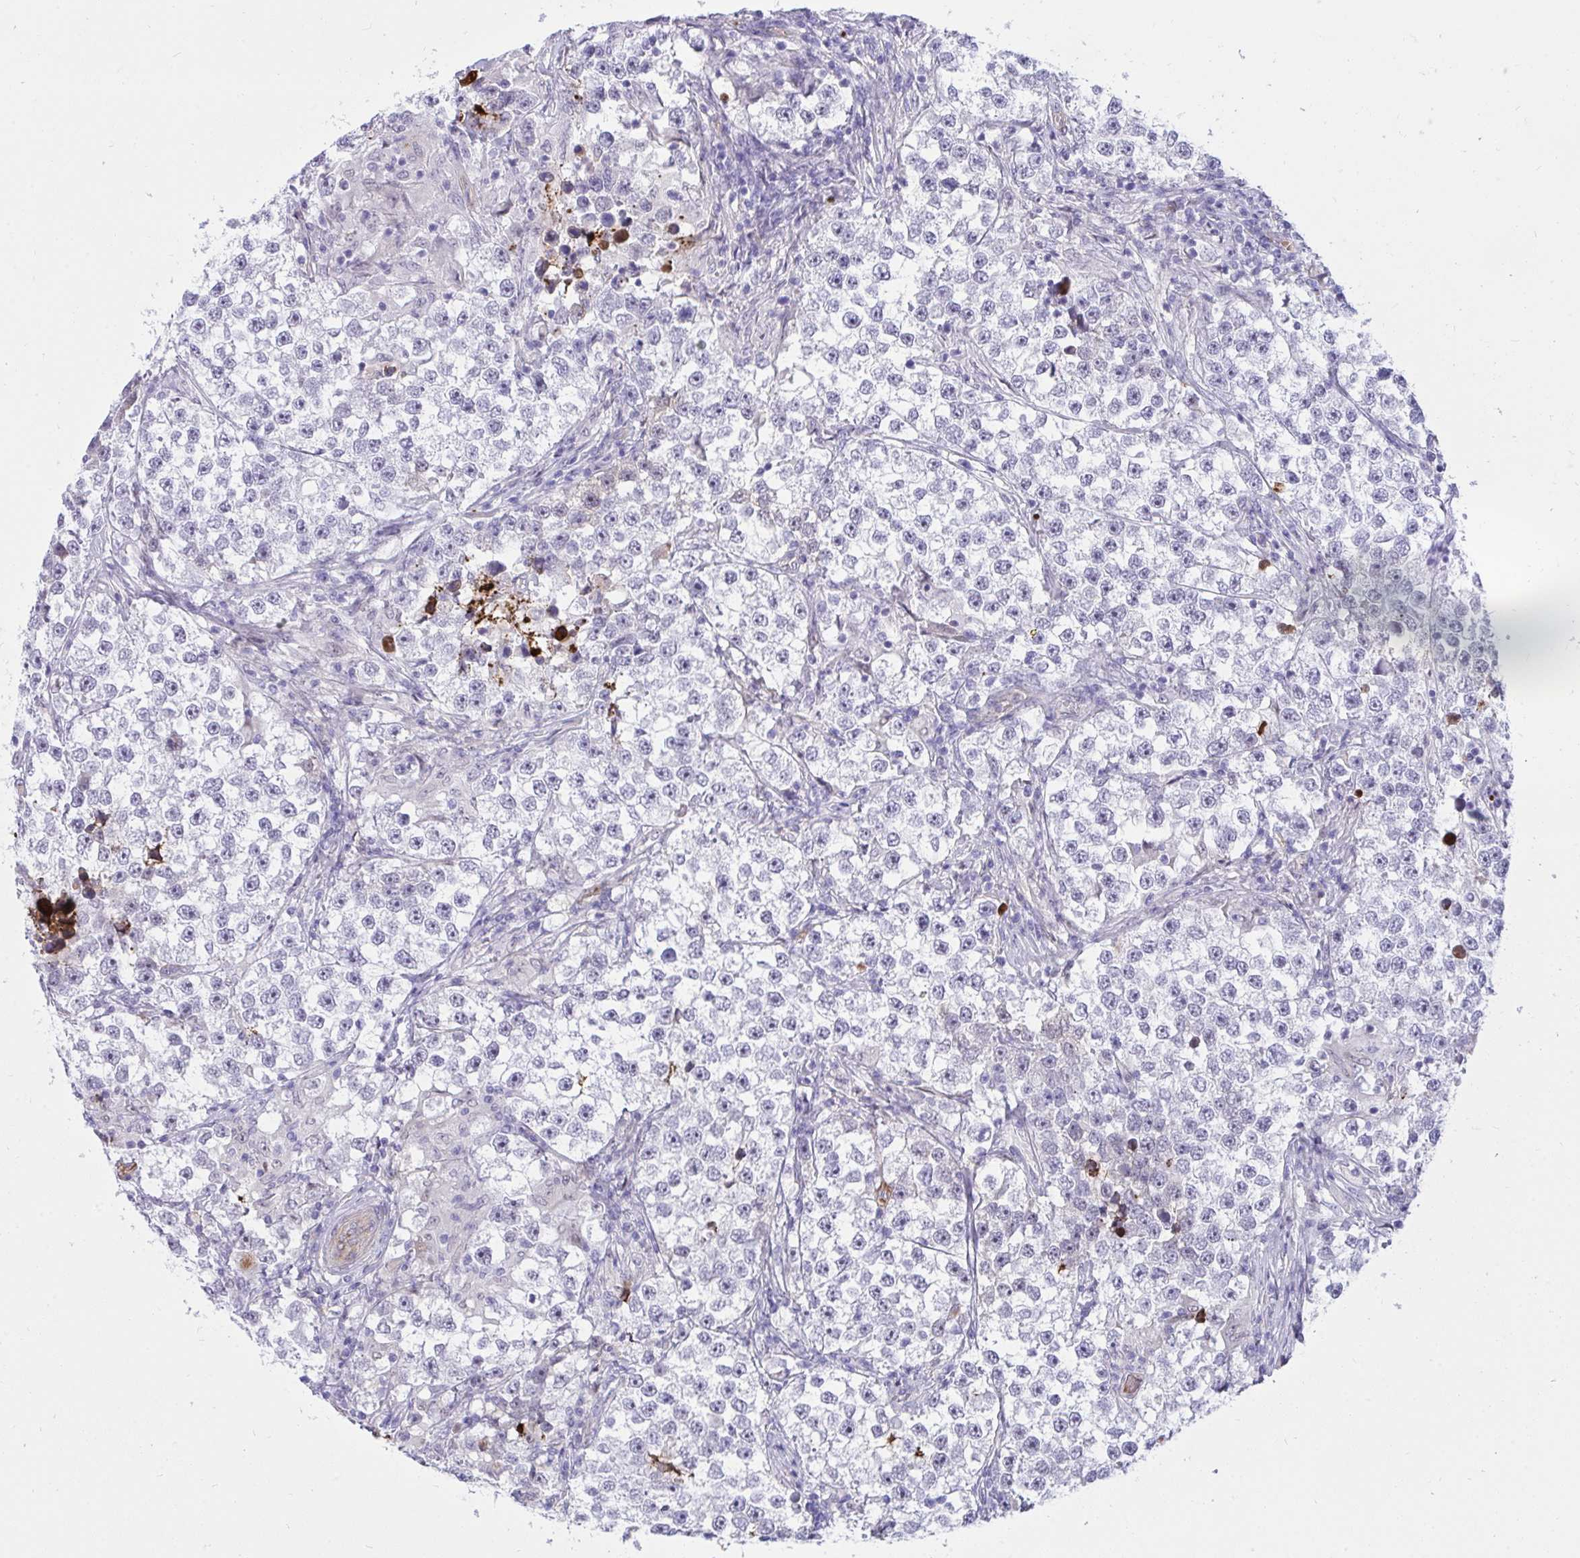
{"staining": {"intensity": "negative", "quantity": "none", "location": "none"}, "tissue": "testis cancer", "cell_type": "Tumor cells", "image_type": "cancer", "snomed": [{"axis": "morphology", "description": "Seminoma, NOS"}, {"axis": "topography", "description": "Testis"}], "caption": "Immunohistochemical staining of human testis seminoma exhibits no significant staining in tumor cells.", "gene": "F2", "patient": {"sex": "male", "age": 46}}